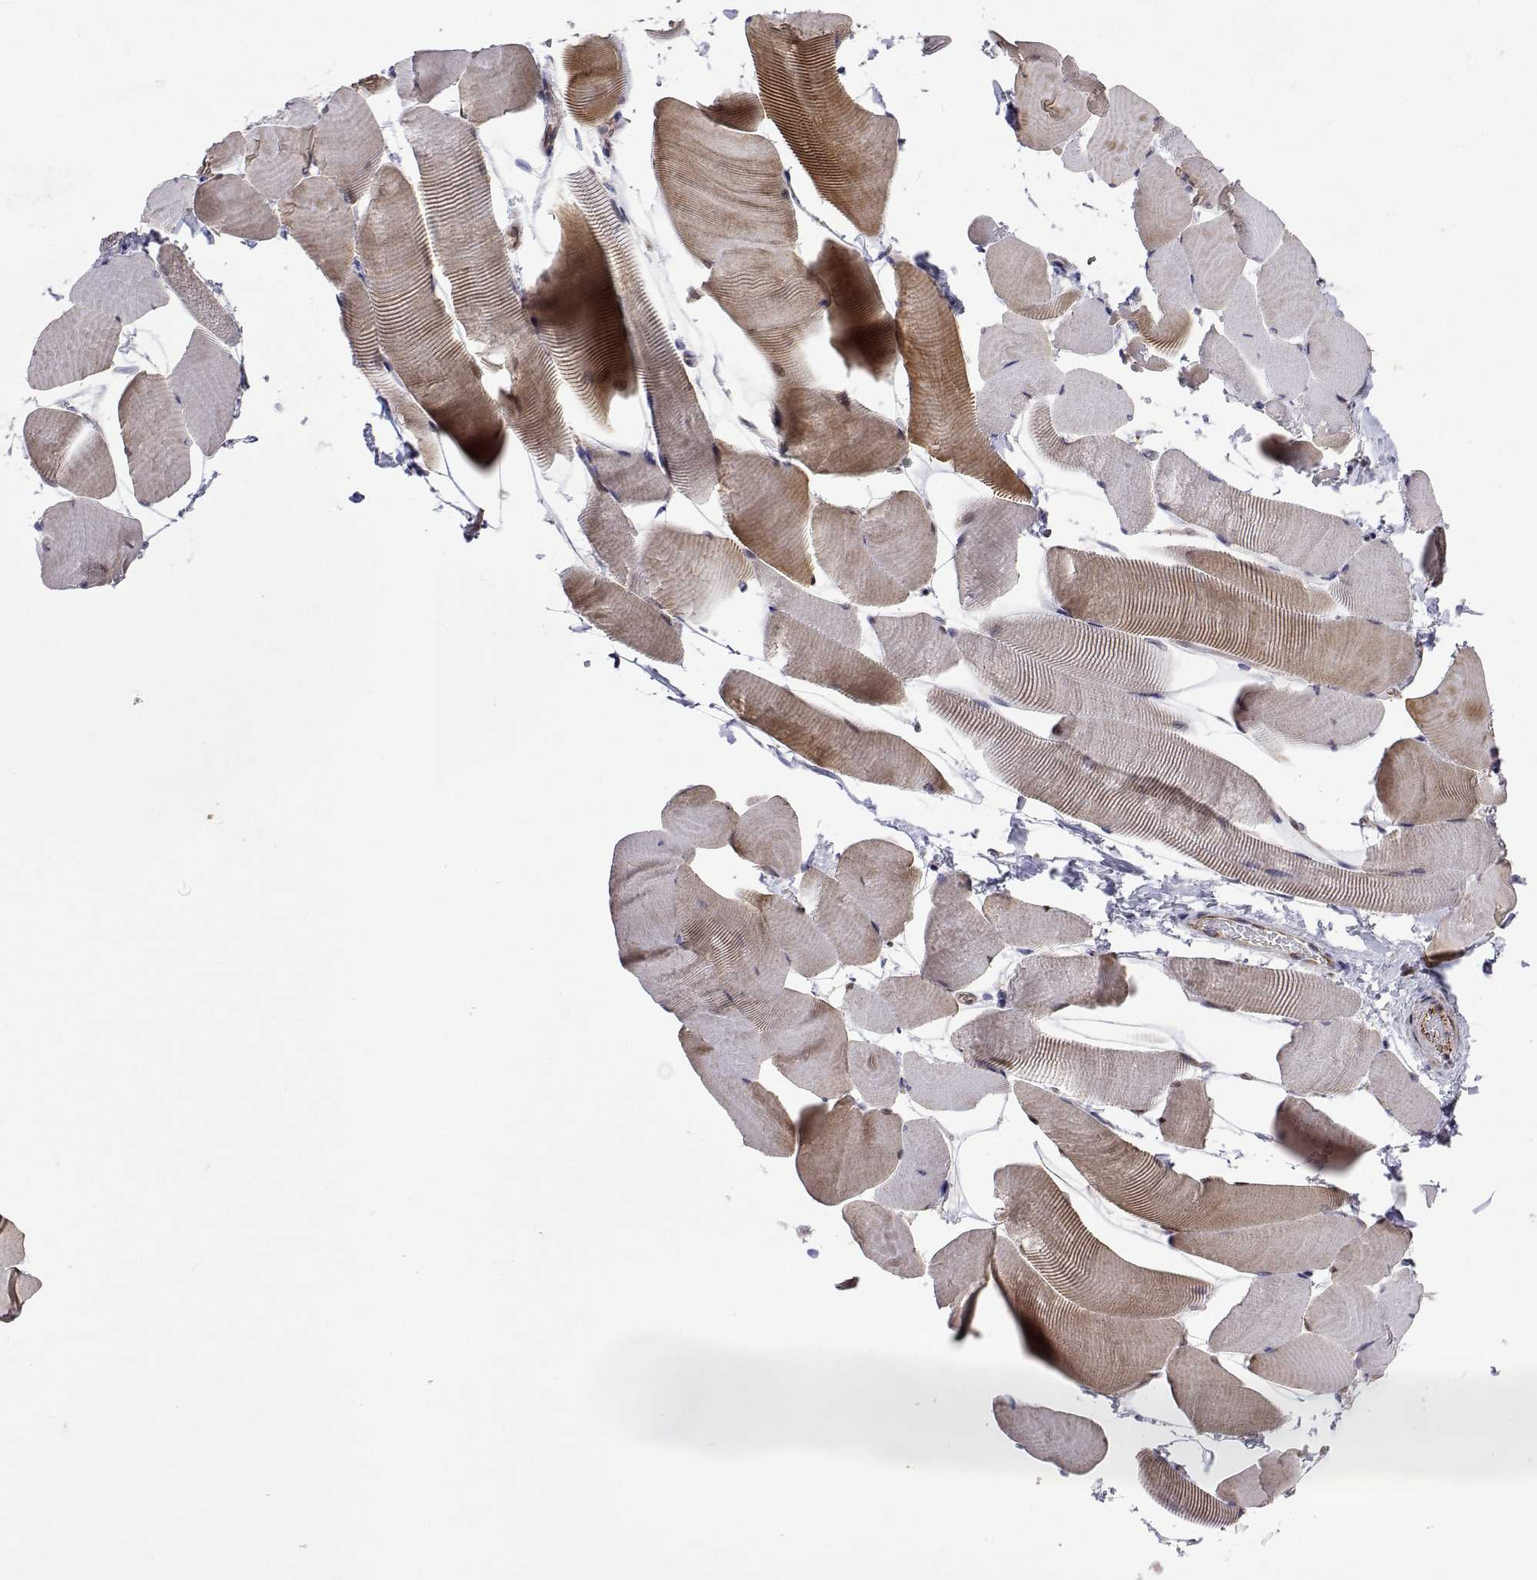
{"staining": {"intensity": "moderate", "quantity": "<25%", "location": "cytoplasmic/membranous,nuclear"}, "tissue": "skeletal muscle", "cell_type": "Myocytes", "image_type": "normal", "snomed": [{"axis": "morphology", "description": "Normal tissue, NOS"}, {"axis": "topography", "description": "Skeletal muscle"}], "caption": "Immunohistochemistry (IHC) image of normal skeletal muscle: skeletal muscle stained using IHC shows low levels of moderate protein expression localized specifically in the cytoplasmic/membranous,nuclear of myocytes, appearing as a cytoplasmic/membranous,nuclear brown color.", "gene": "DHTKD1", "patient": {"sex": "male", "age": 25}}